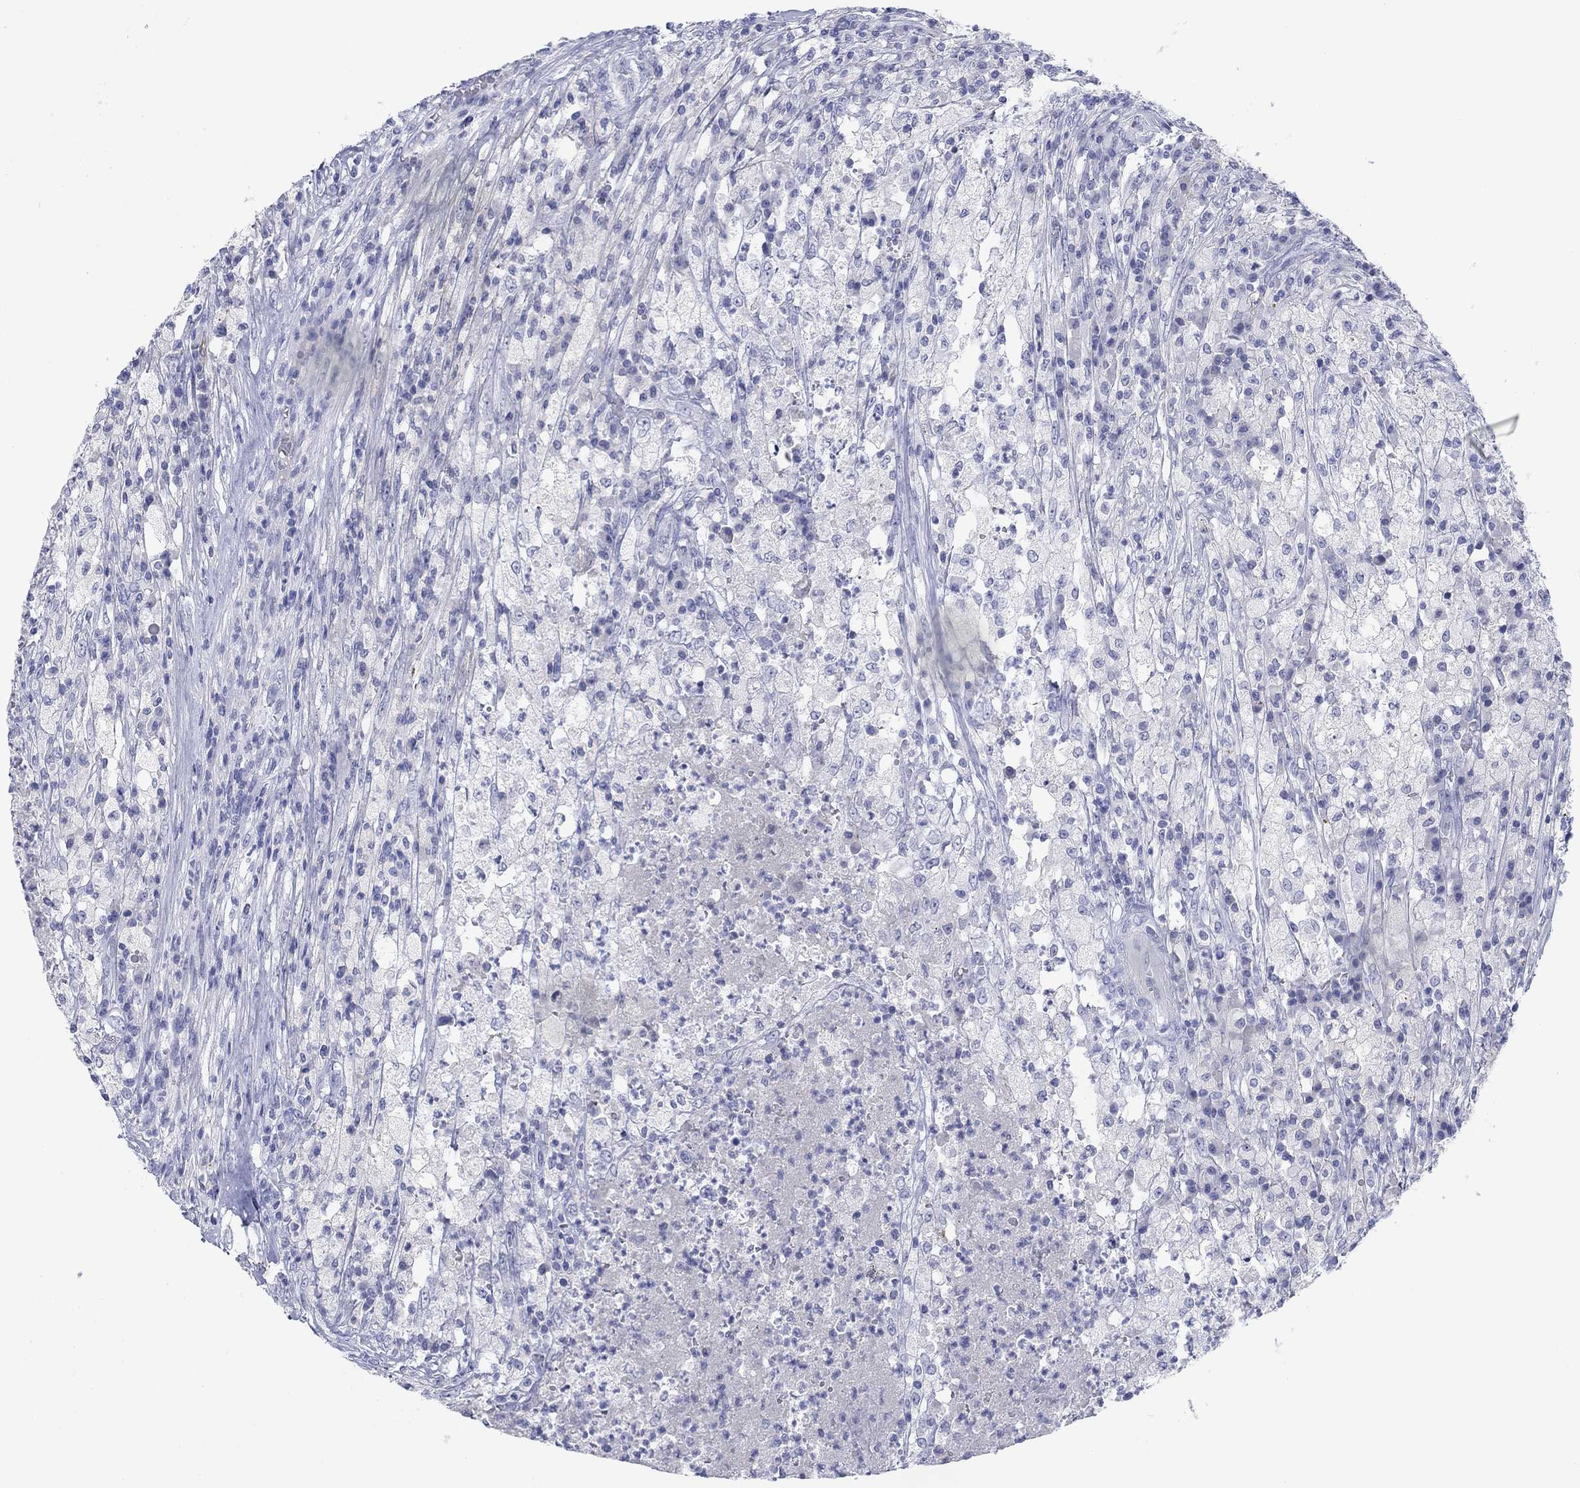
{"staining": {"intensity": "negative", "quantity": "none", "location": "none"}, "tissue": "testis cancer", "cell_type": "Tumor cells", "image_type": "cancer", "snomed": [{"axis": "morphology", "description": "Necrosis, NOS"}, {"axis": "morphology", "description": "Carcinoma, Embryonal, NOS"}, {"axis": "topography", "description": "Testis"}], "caption": "The micrograph exhibits no staining of tumor cells in testis embryonal carcinoma.", "gene": "PDYN", "patient": {"sex": "male", "age": 19}}